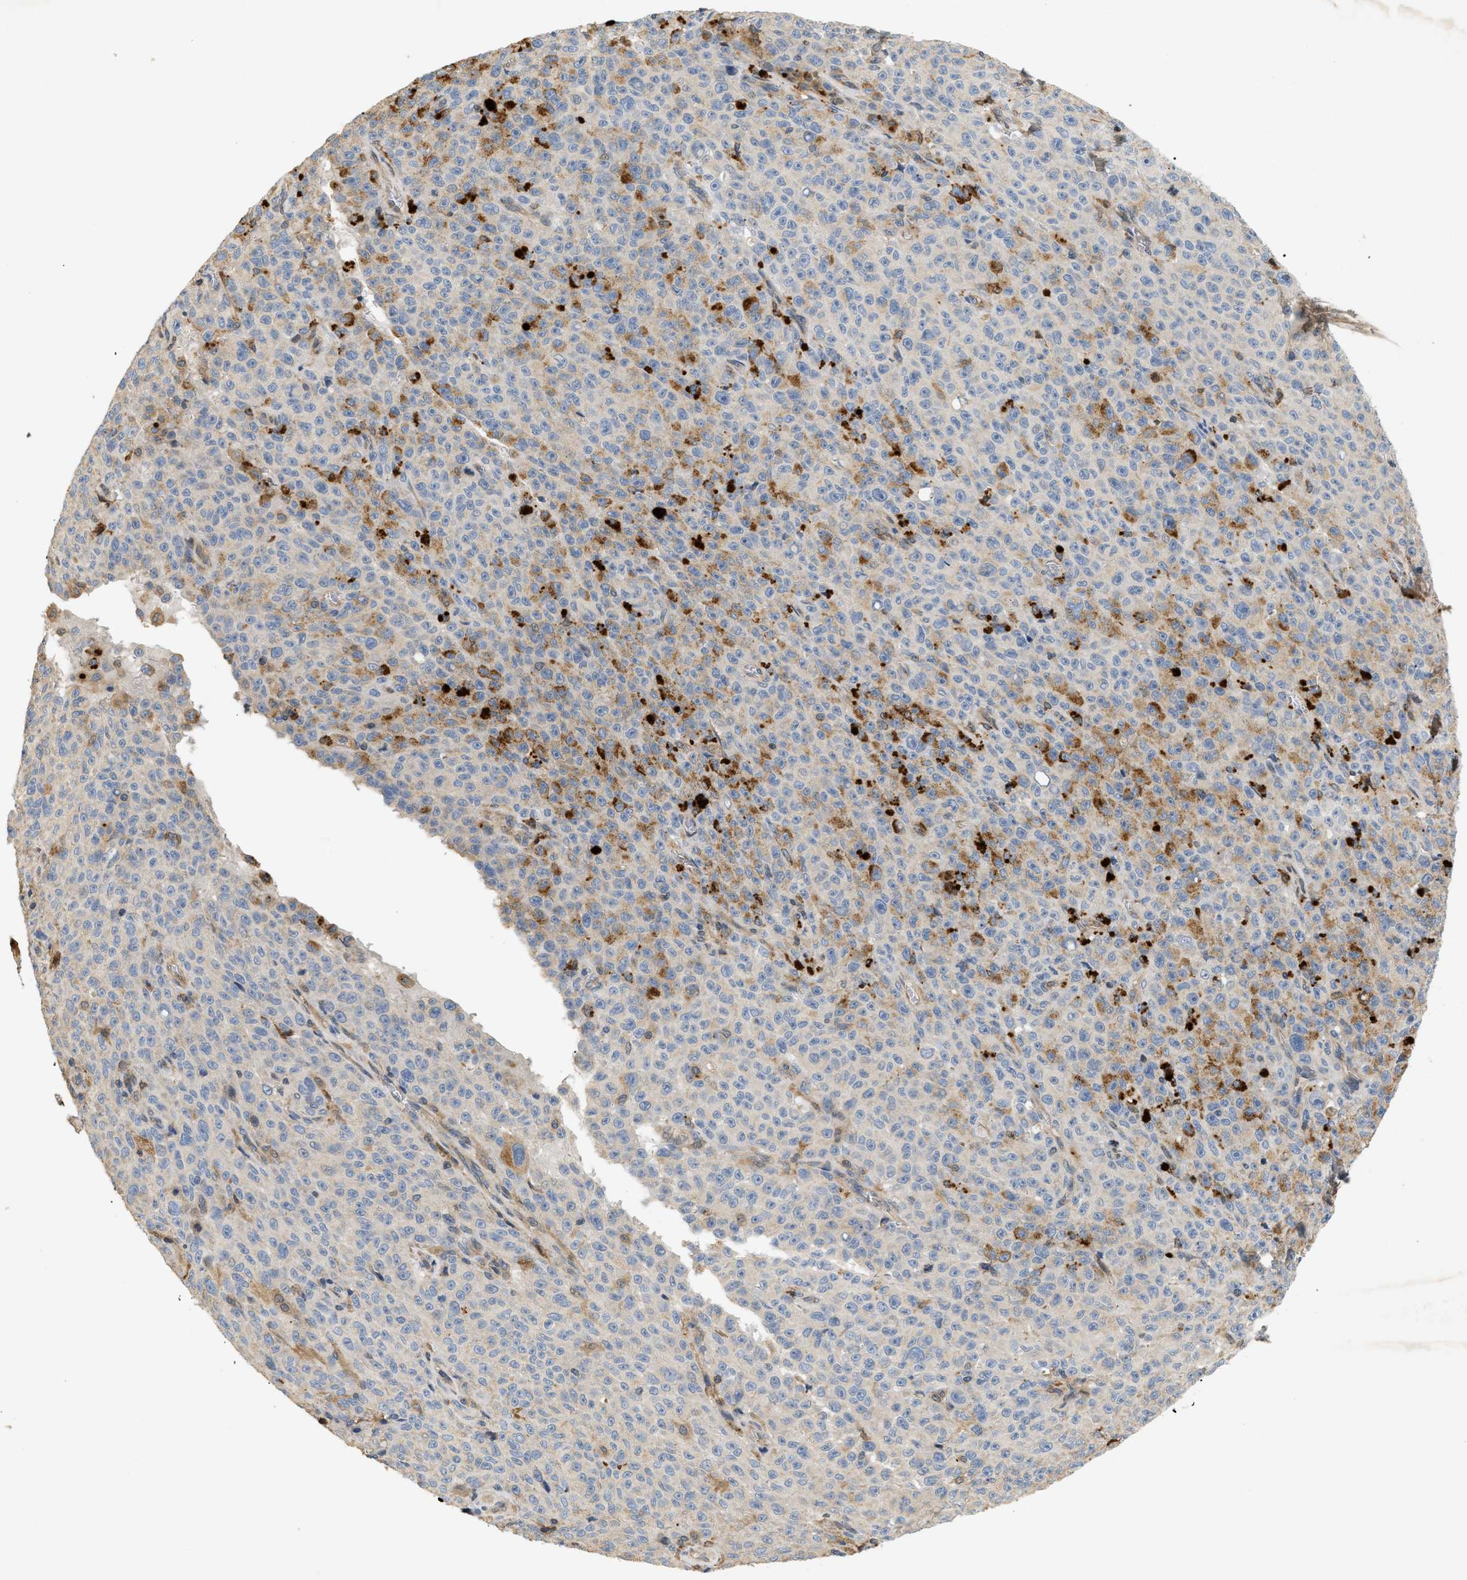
{"staining": {"intensity": "negative", "quantity": "none", "location": "none"}, "tissue": "melanoma", "cell_type": "Tumor cells", "image_type": "cancer", "snomed": [{"axis": "morphology", "description": "Malignant melanoma, NOS"}, {"axis": "topography", "description": "Skin"}], "caption": "Melanoma was stained to show a protein in brown. There is no significant expression in tumor cells.", "gene": "FARS2", "patient": {"sex": "female", "age": 82}}